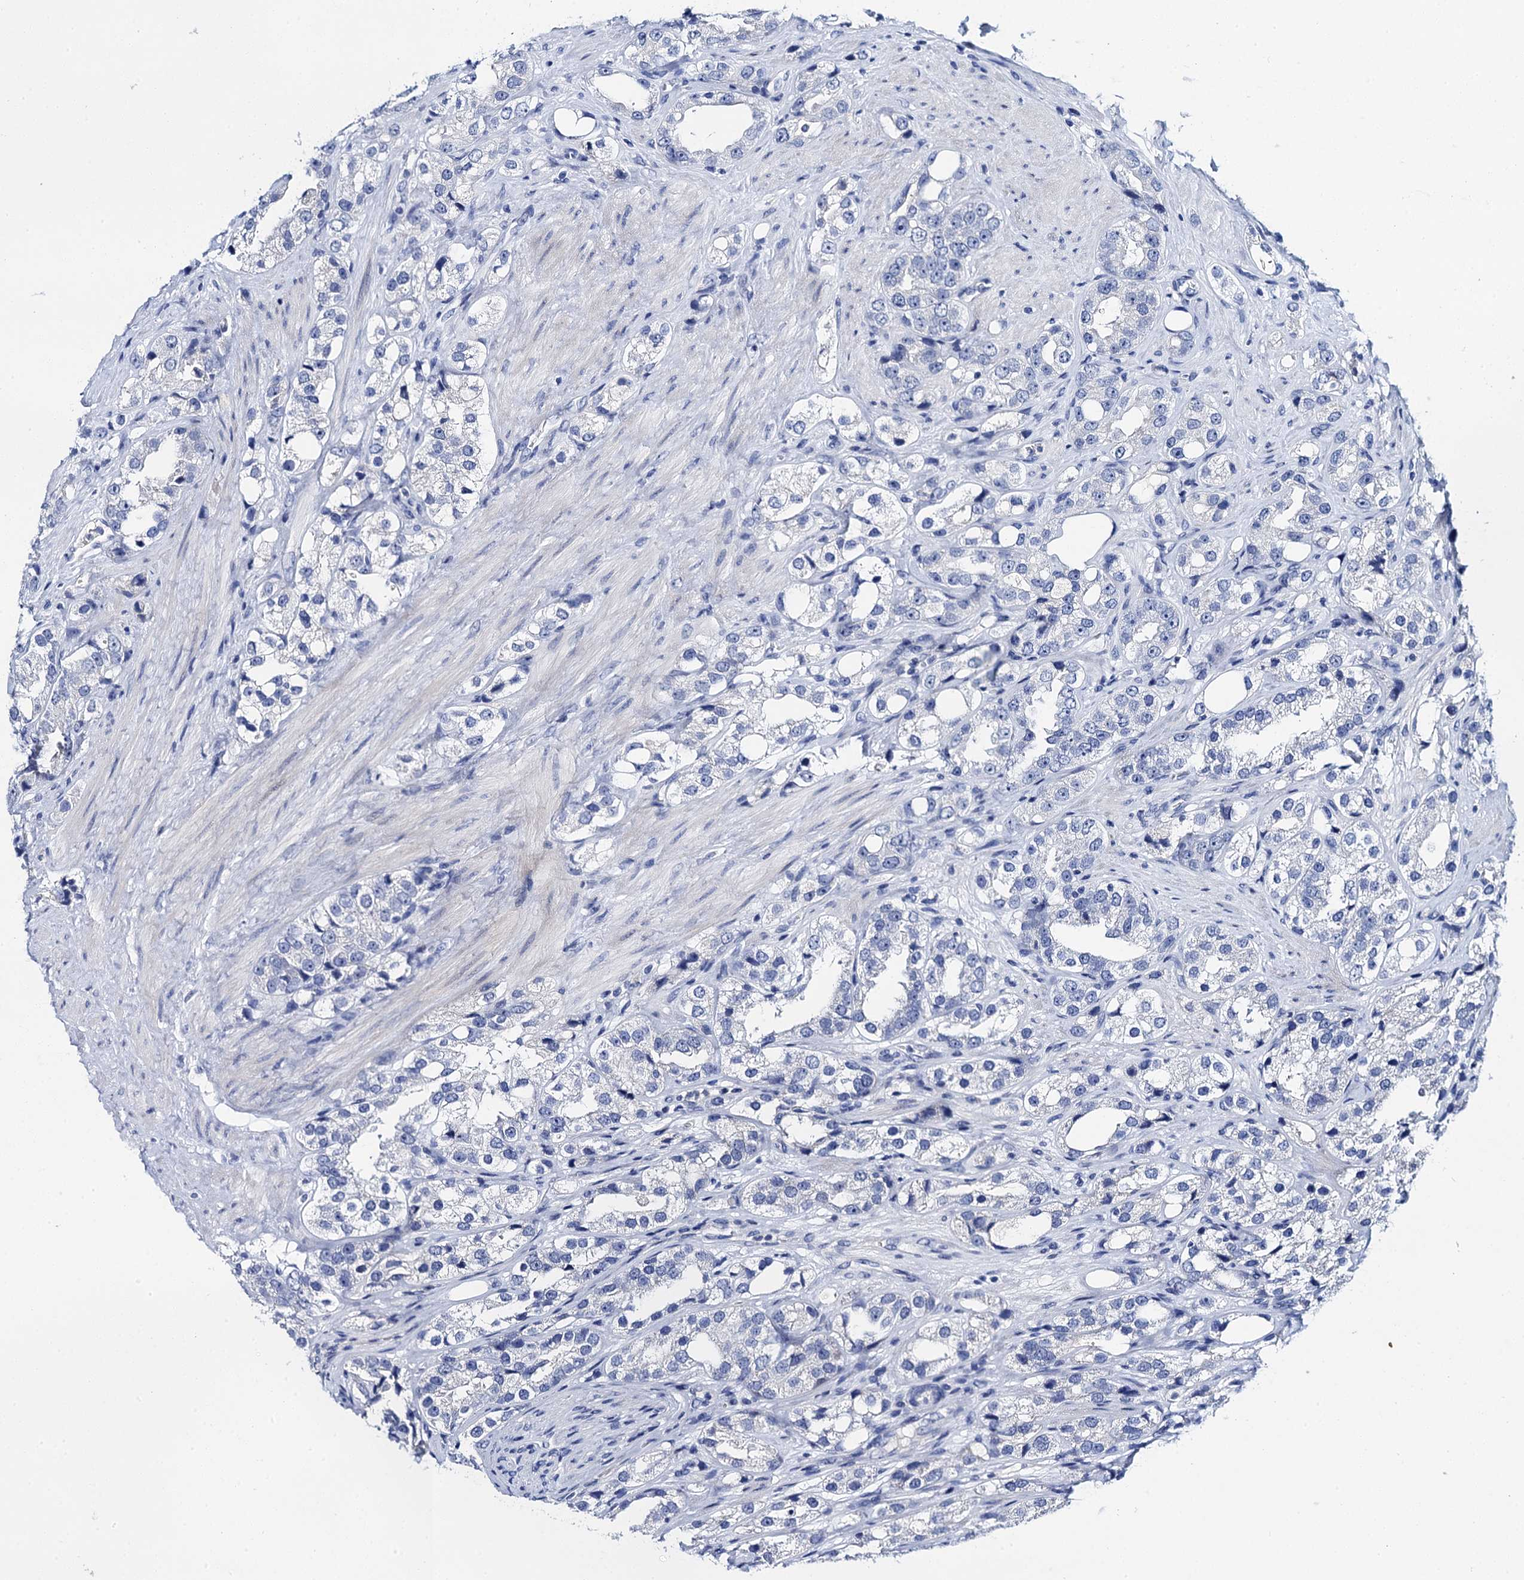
{"staining": {"intensity": "negative", "quantity": "none", "location": "none"}, "tissue": "prostate cancer", "cell_type": "Tumor cells", "image_type": "cancer", "snomed": [{"axis": "morphology", "description": "Adenocarcinoma, NOS"}, {"axis": "topography", "description": "Prostate"}], "caption": "This is an IHC micrograph of human prostate adenocarcinoma. There is no positivity in tumor cells.", "gene": "LYPD3", "patient": {"sex": "male", "age": 79}}